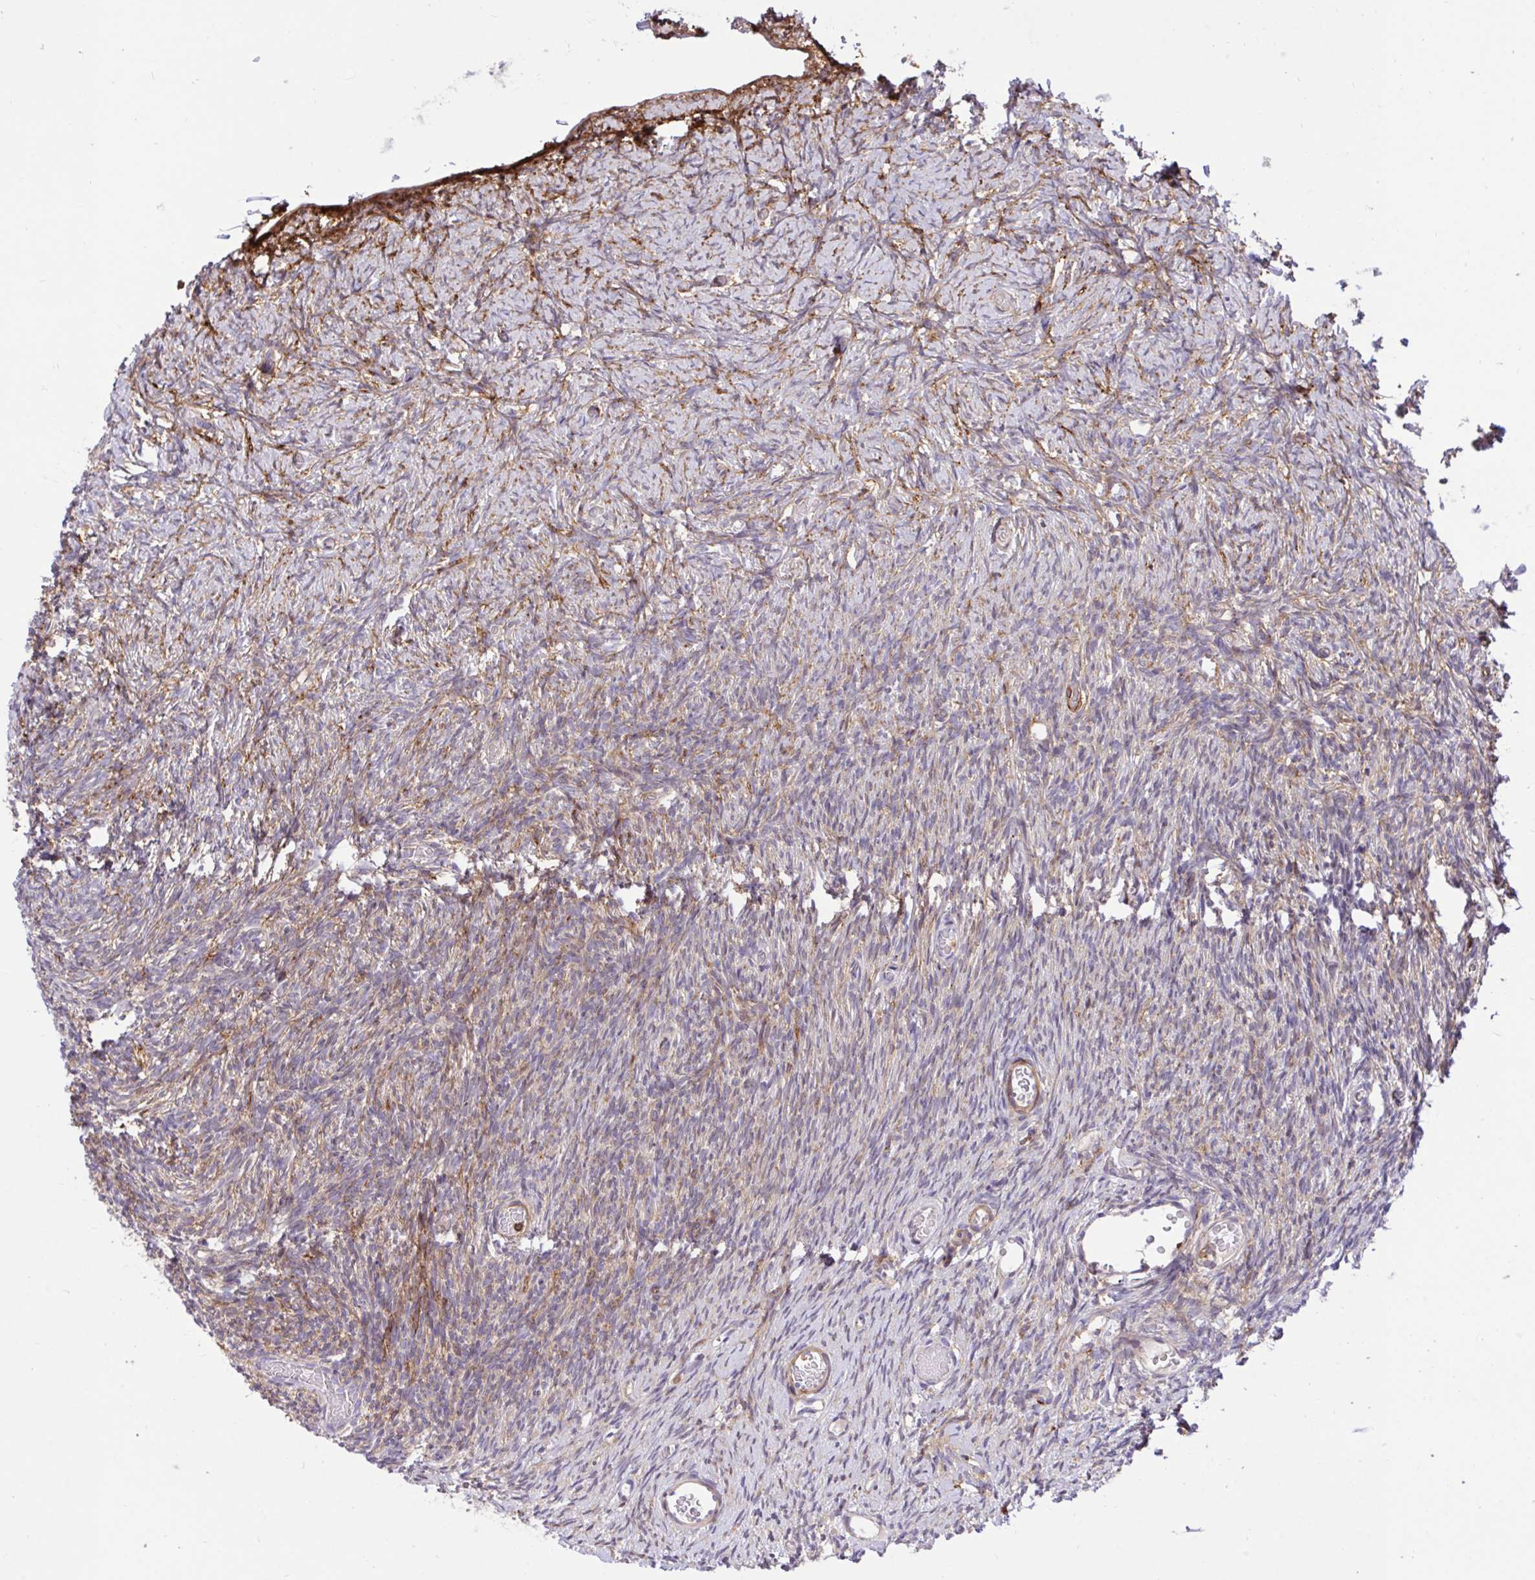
{"staining": {"intensity": "moderate", "quantity": ">75%", "location": "cytoplasmic/membranous"}, "tissue": "ovary", "cell_type": "Follicle cells", "image_type": "normal", "snomed": [{"axis": "morphology", "description": "Normal tissue, NOS"}, {"axis": "topography", "description": "Ovary"}], "caption": "Ovary was stained to show a protein in brown. There is medium levels of moderate cytoplasmic/membranous staining in approximately >75% of follicle cells. Using DAB (3,3'-diaminobenzidine) (brown) and hematoxylin (blue) stains, captured at high magnification using brightfield microscopy.", "gene": "ERI1", "patient": {"sex": "female", "age": 39}}